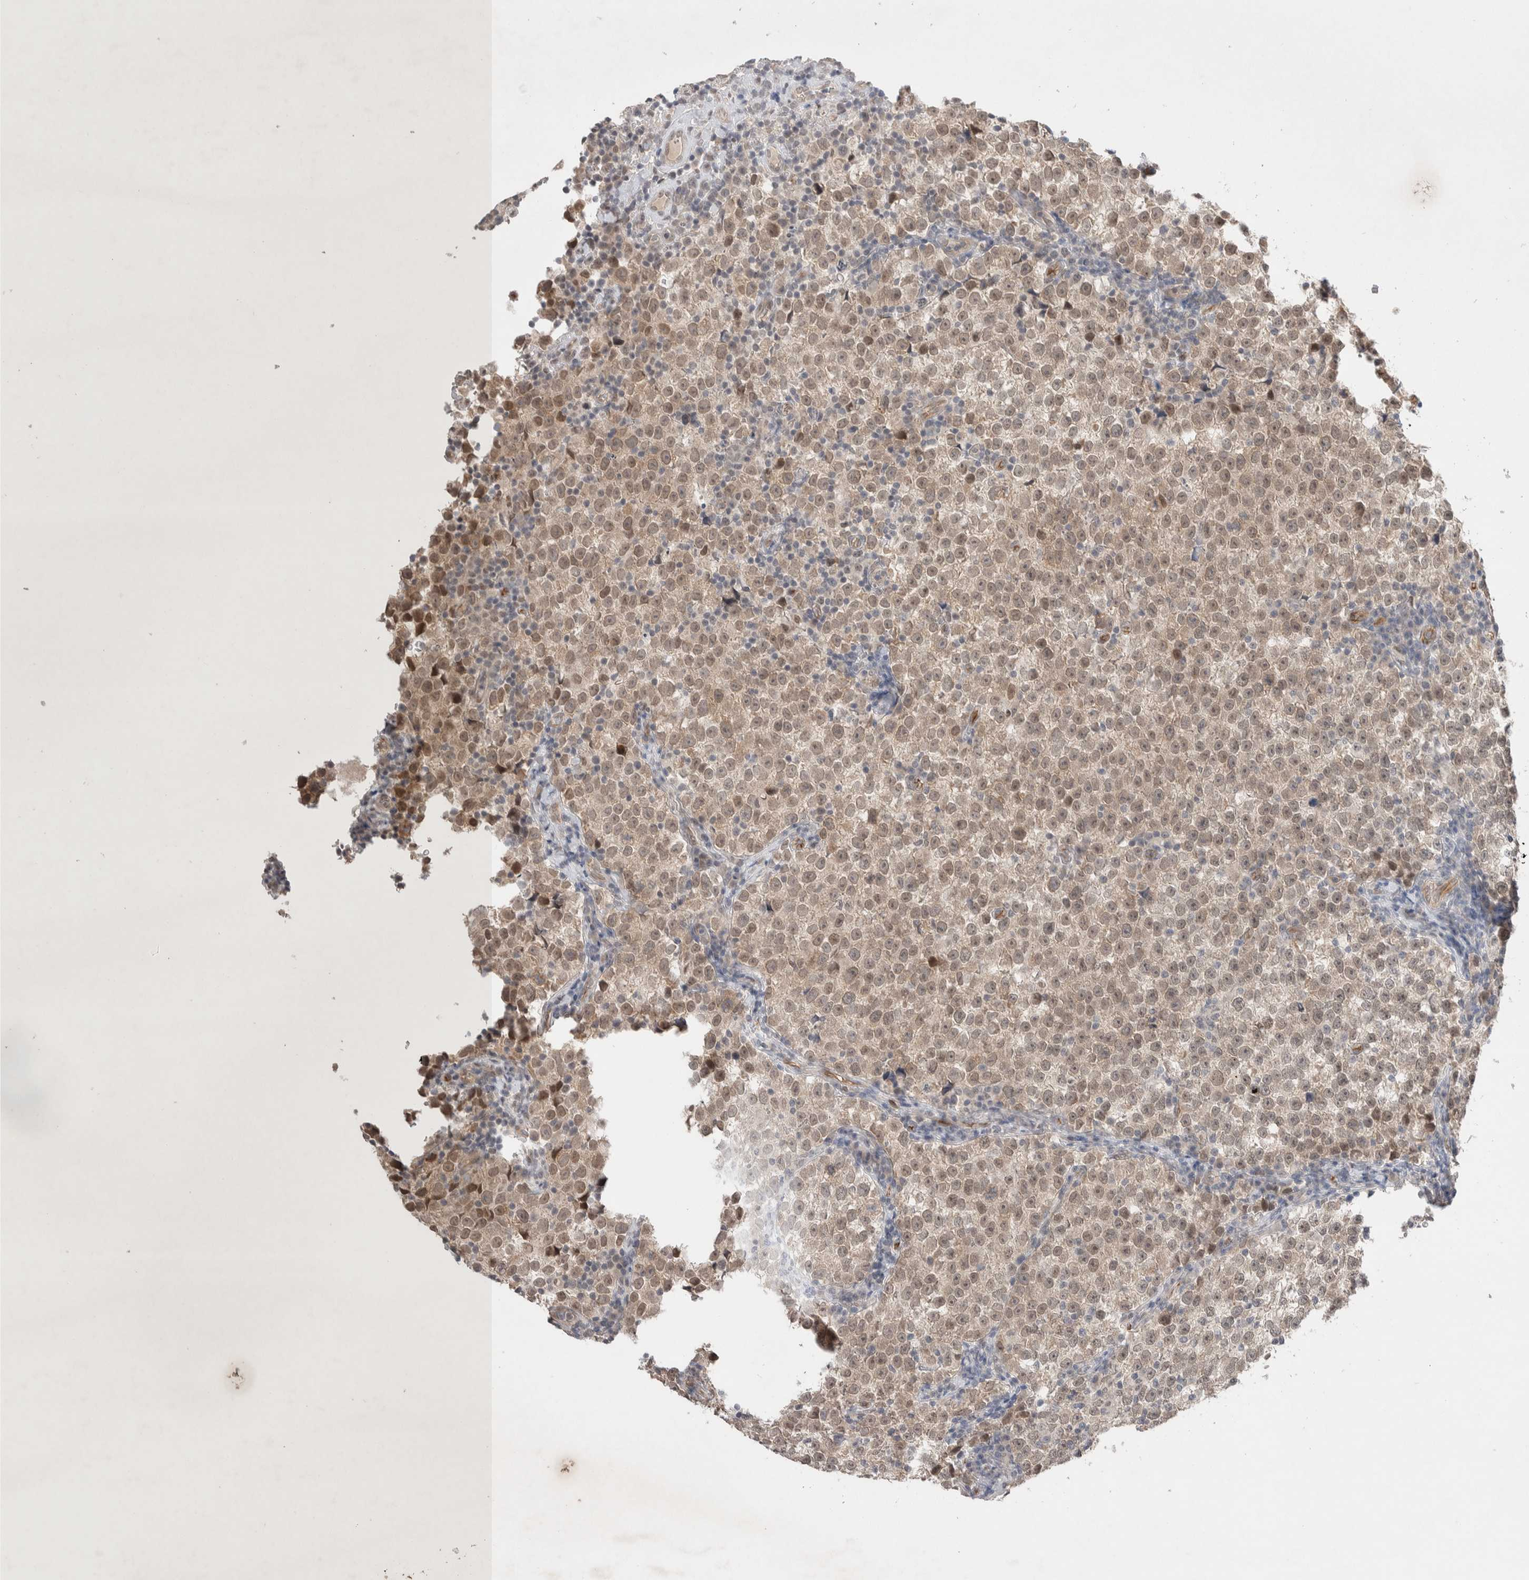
{"staining": {"intensity": "weak", "quantity": ">75%", "location": "nuclear"}, "tissue": "testis cancer", "cell_type": "Tumor cells", "image_type": "cancer", "snomed": [{"axis": "morphology", "description": "Normal tissue, NOS"}, {"axis": "morphology", "description": "Seminoma, NOS"}, {"axis": "topography", "description": "Testis"}], "caption": "Weak nuclear protein expression is seen in about >75% of tumor cells in testis cancer (seminoma).", "gene": "ZNF704", "patient": {"sex": "male", "age": 43}}